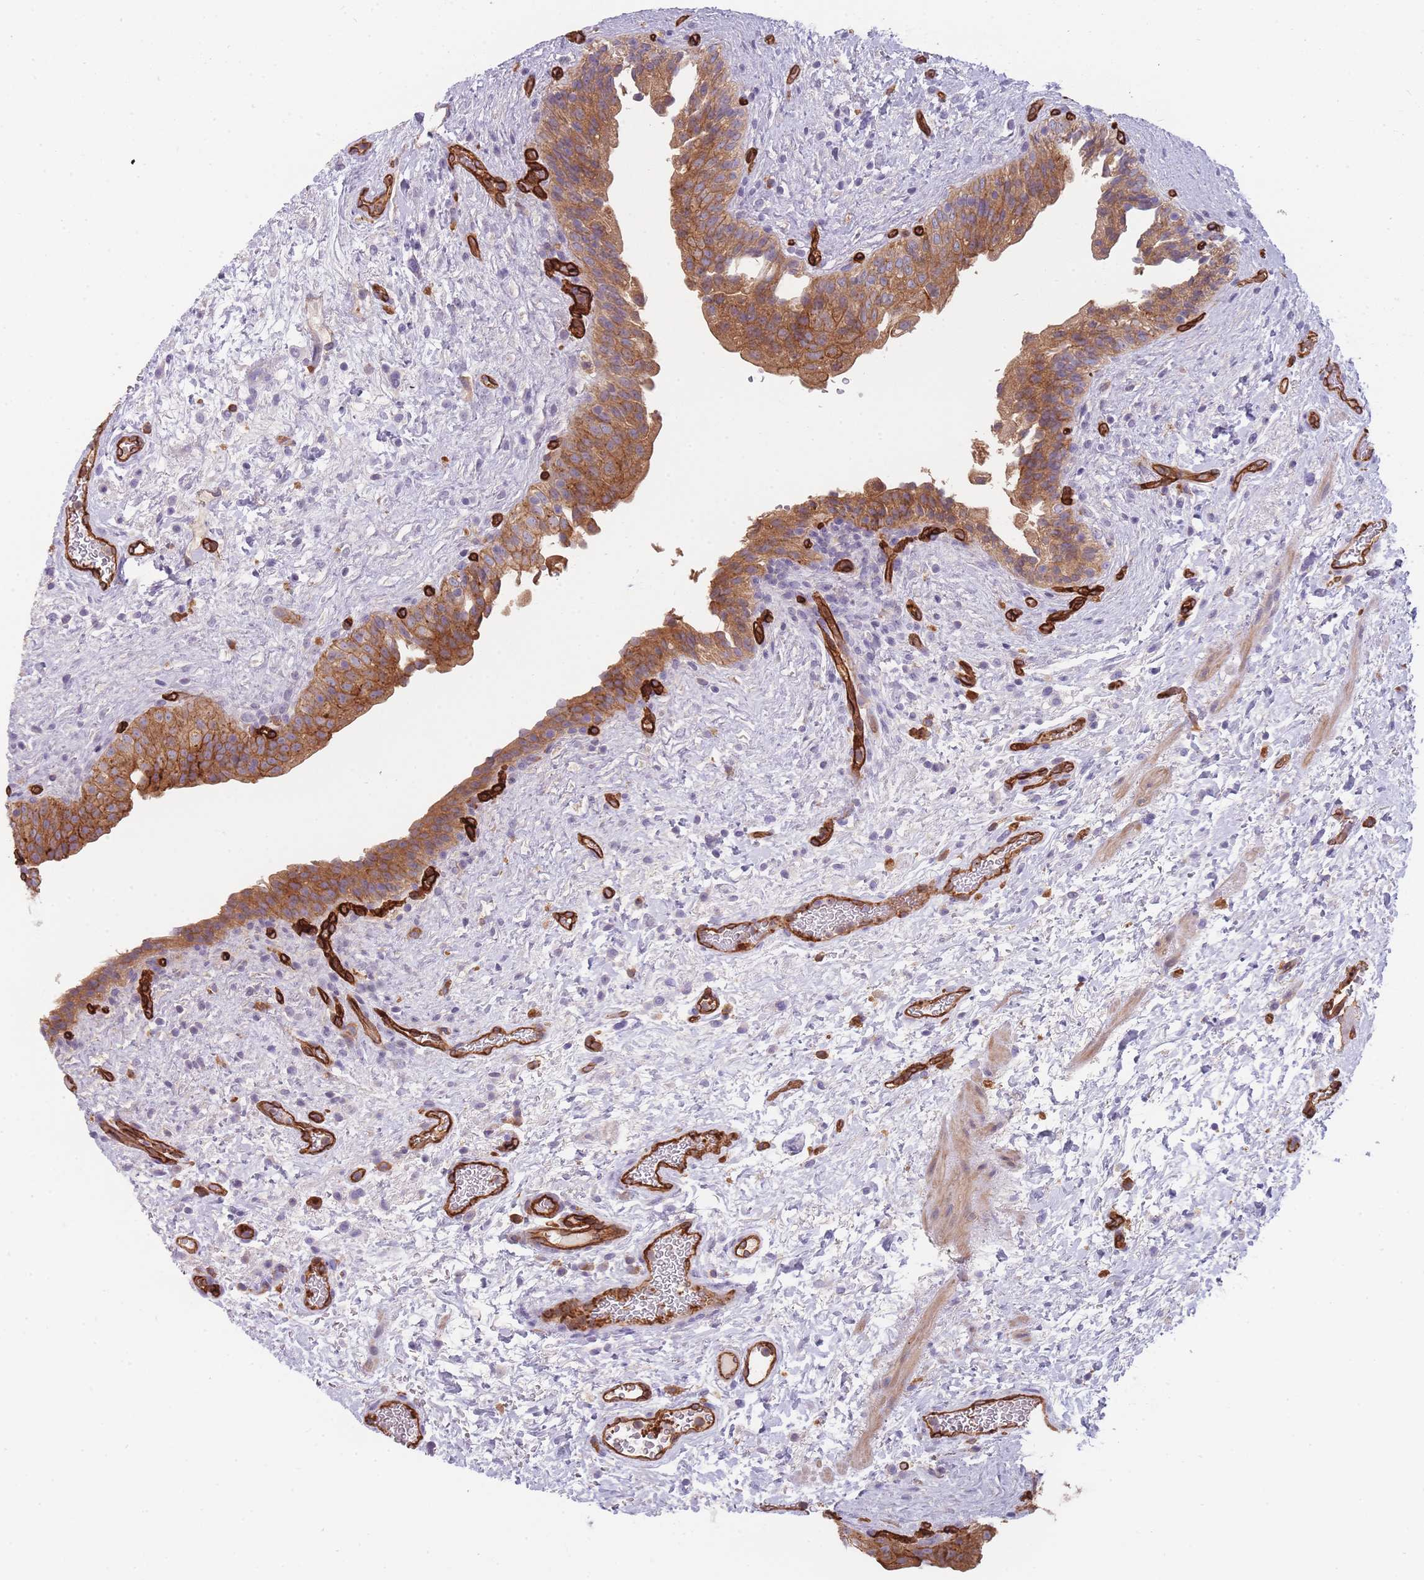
{"staining": {"intensity": "moderate", "quantity": ">75%", "location": "cytoplasmic/membranous"}, "tissue": "urinary bladder", "cell_type": "Urothelial cells", "image_type": "normal", "snomed": [{"axis": "morphology", "description": "Normal tissue, NOS"}, {"axis": "topography", "description": "Urinary bladder"}], "caption": "About >75% of urothelial cells in unremarkable urinary bladder demonstrate moderate cytoplasmic/membranous protein expression as visualized by brown immunohistochemical staining.", "gene": "CD300LF", "patient": {"sex": "male", "age": 69}}